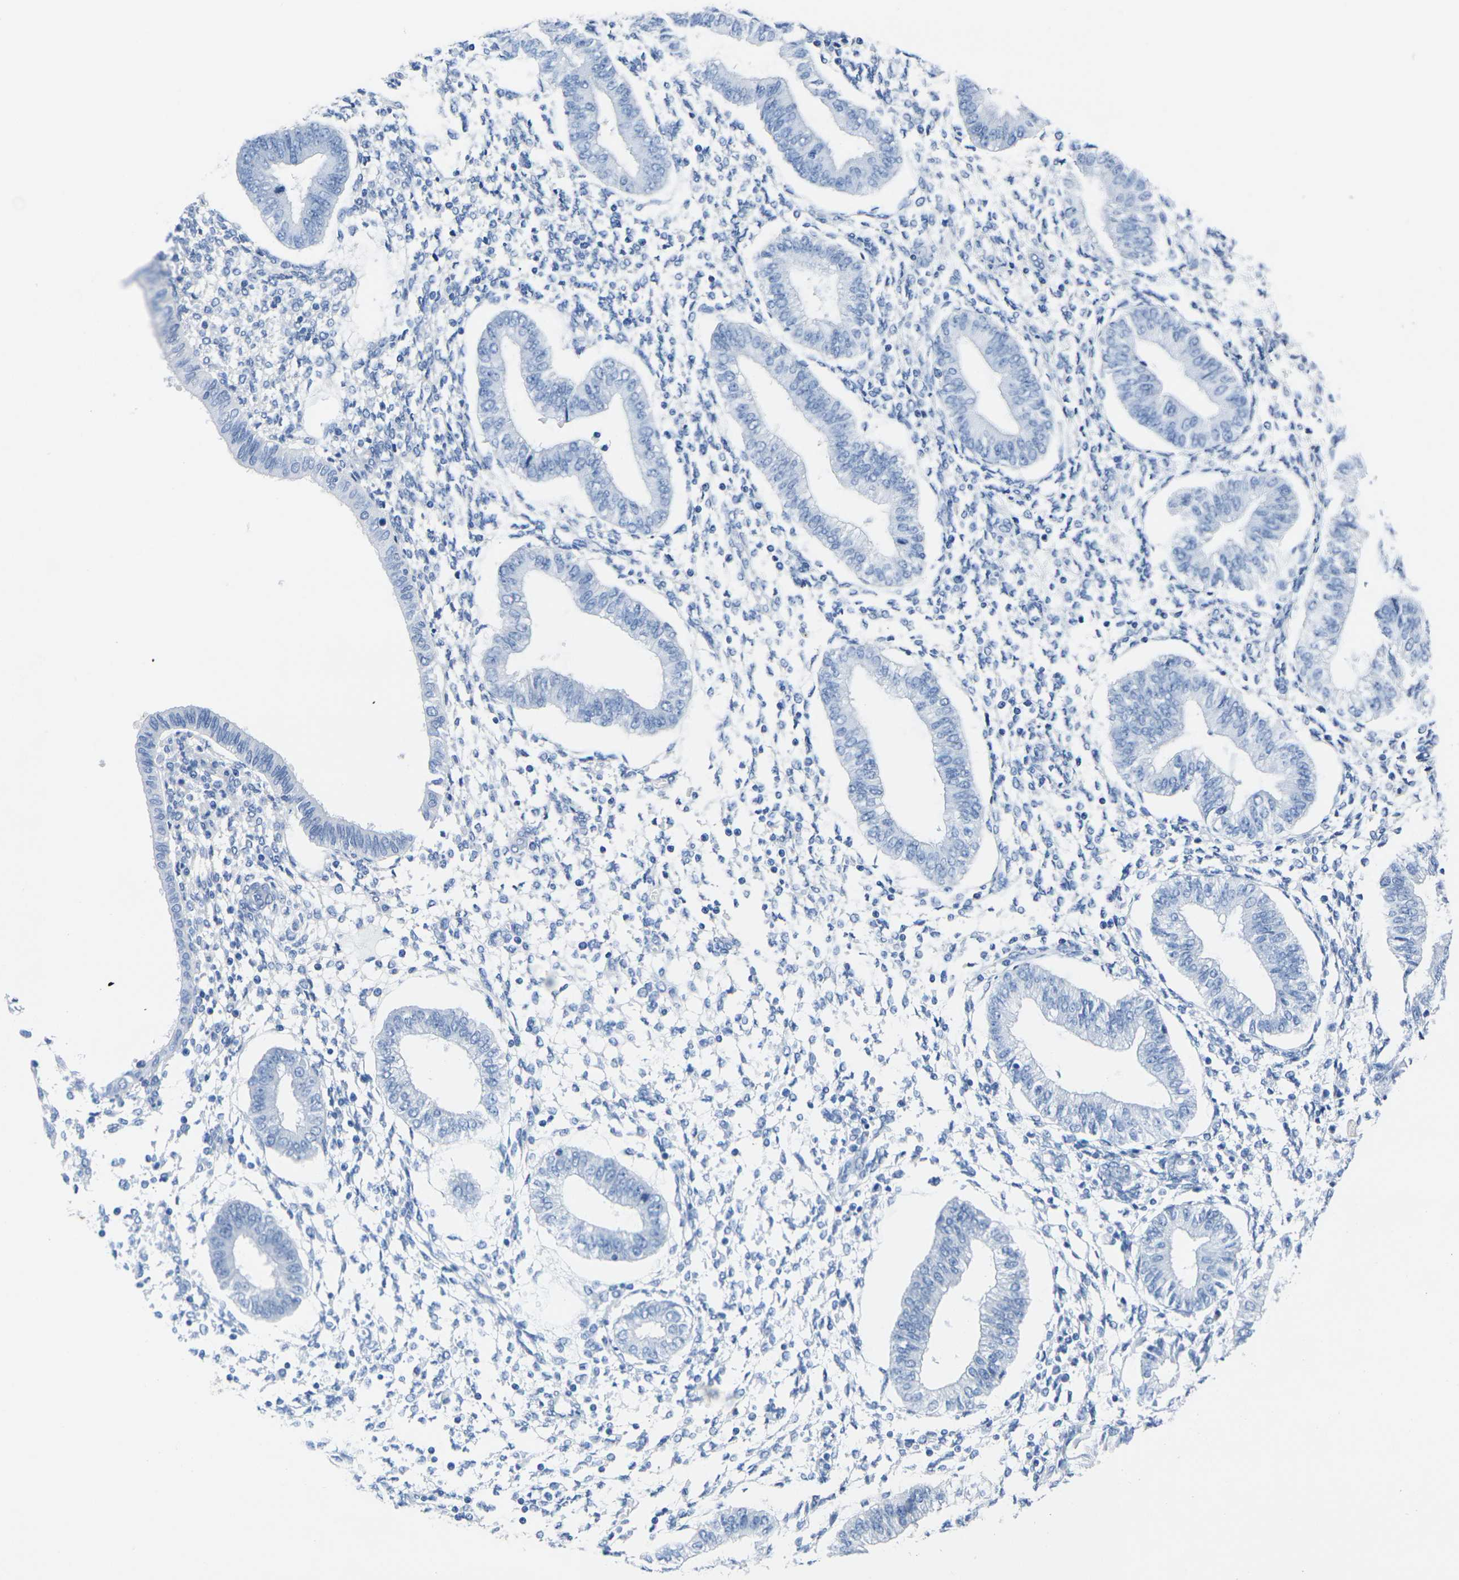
{"staining": {"intensity": "negative", "quantity": "none", "location": "none"}, "tissue": "endometrium", "cell_type": "Cells in endometrial stroma", "image_type": "normal", "snomed": [{"axis": "morphology", "description": "Normal tissue, NOS"}, {"axis": "topography", "description": "Endometrium"}], "caption": "Protein analysis of unremarkable endometrium exhibits no significant expression in cells in endometrial stroma. The staining is performed using DAB (3,3'-diaminobenzidine) brown chromogen with nuclei counter-stained in using hematoxylin.", "gene": "CNN1", "patient": {"sex": "female", "age": 50}}